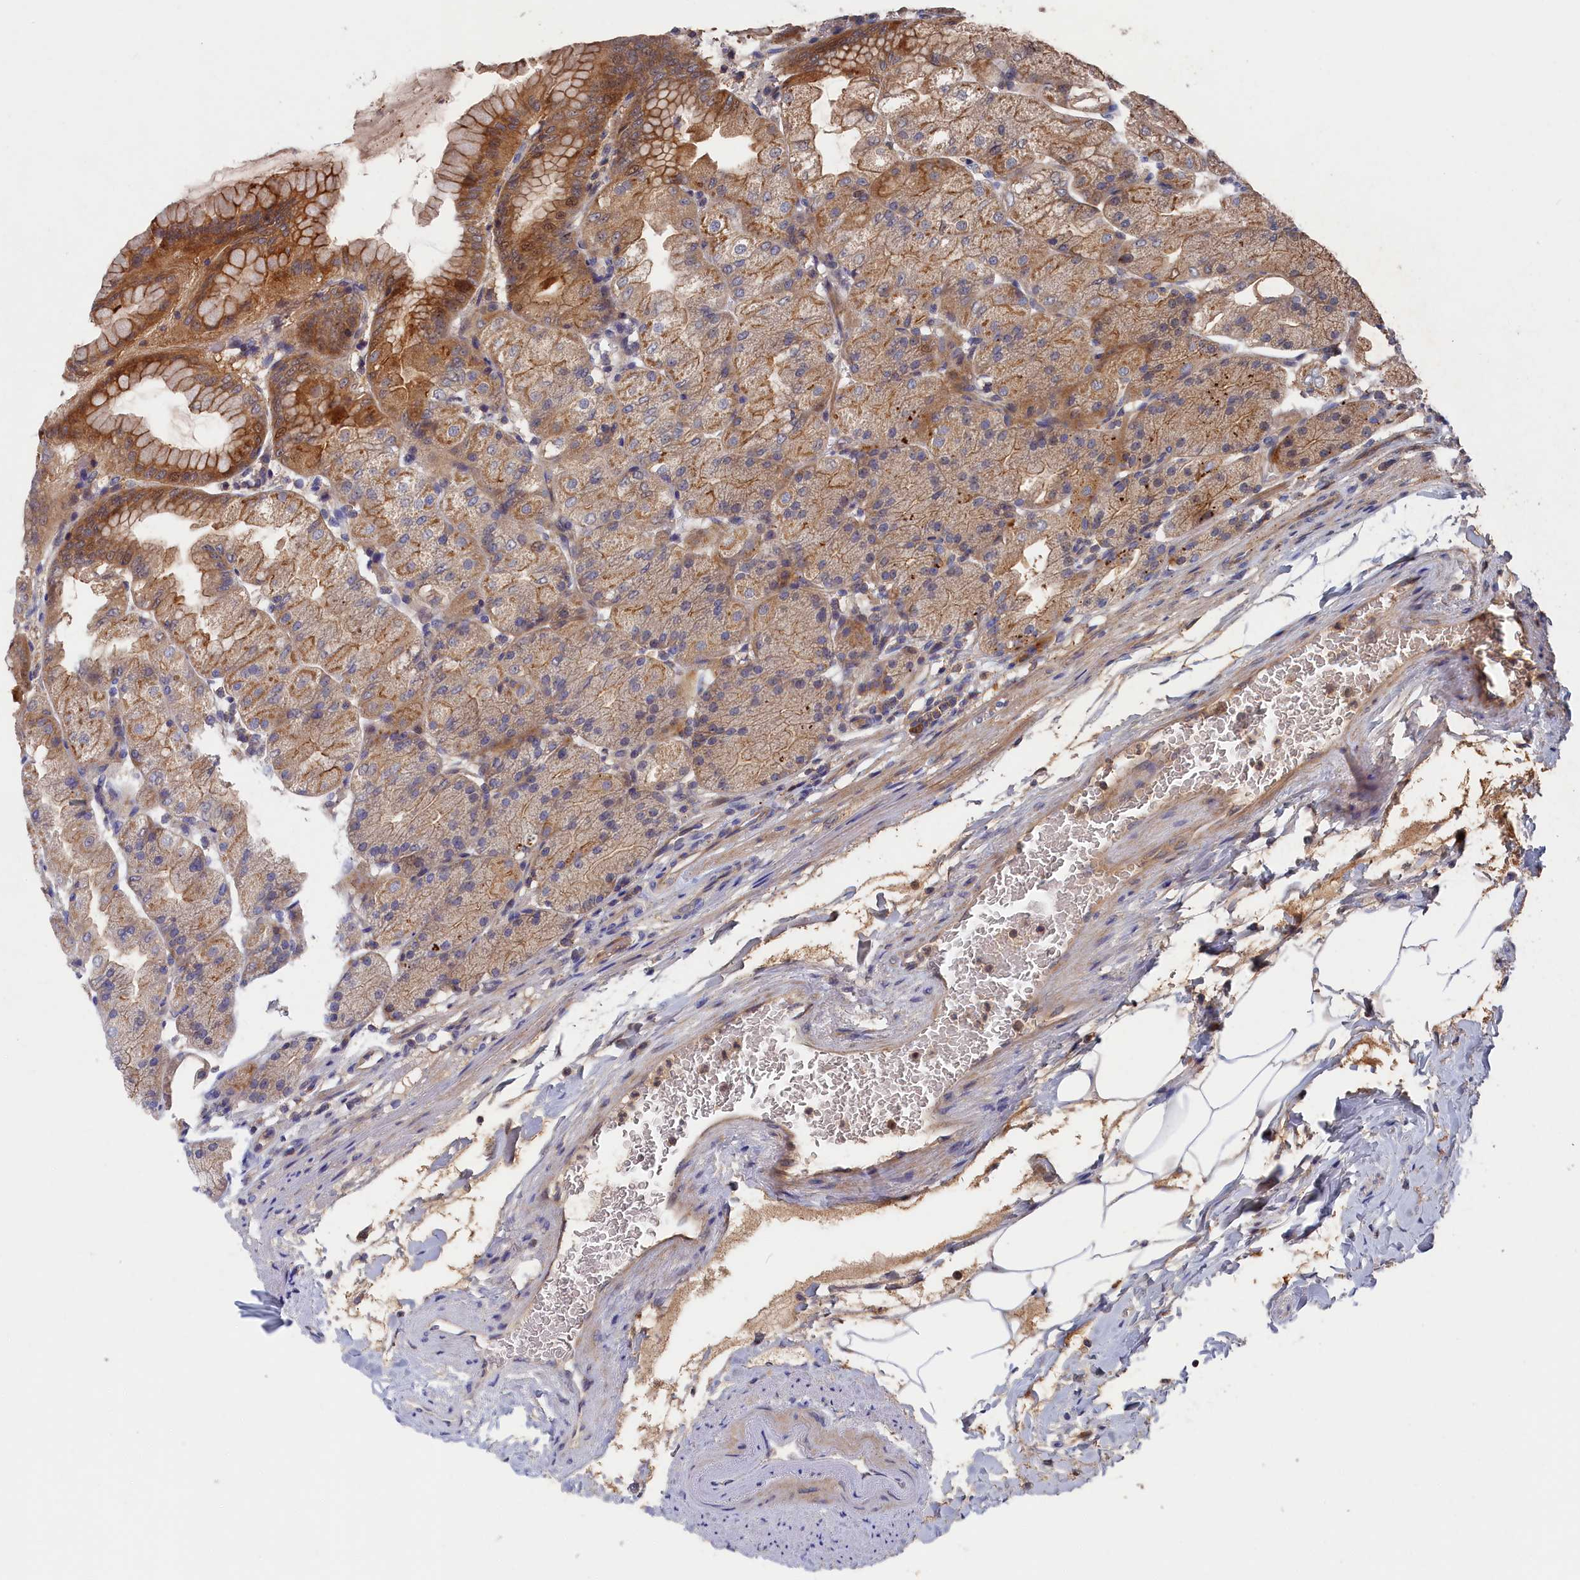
{"staining": {"intensity": "strong", "quantity": "25%-75%", "location": "cytoplasmic/membranous"}, "tissue": "stomach", "cell_type": "Glandular cells", "image_type": "normal", "snomed": [{"axis": "morphology", "description": "Normal tissue, NOS"}, {"axis": "topography", "description": "Stomach, upper"}, {"axis": "topography", "description": "Stomach, lower"}], "caption": "Immunohistochemistry (IHC) of benign human stomach shows high levels of strong cytoplasmic/membranous positivity in about 25%-75% of glandular cells.", "gene": "RMI2", "patient": {"sex": "male", "age": 62}}